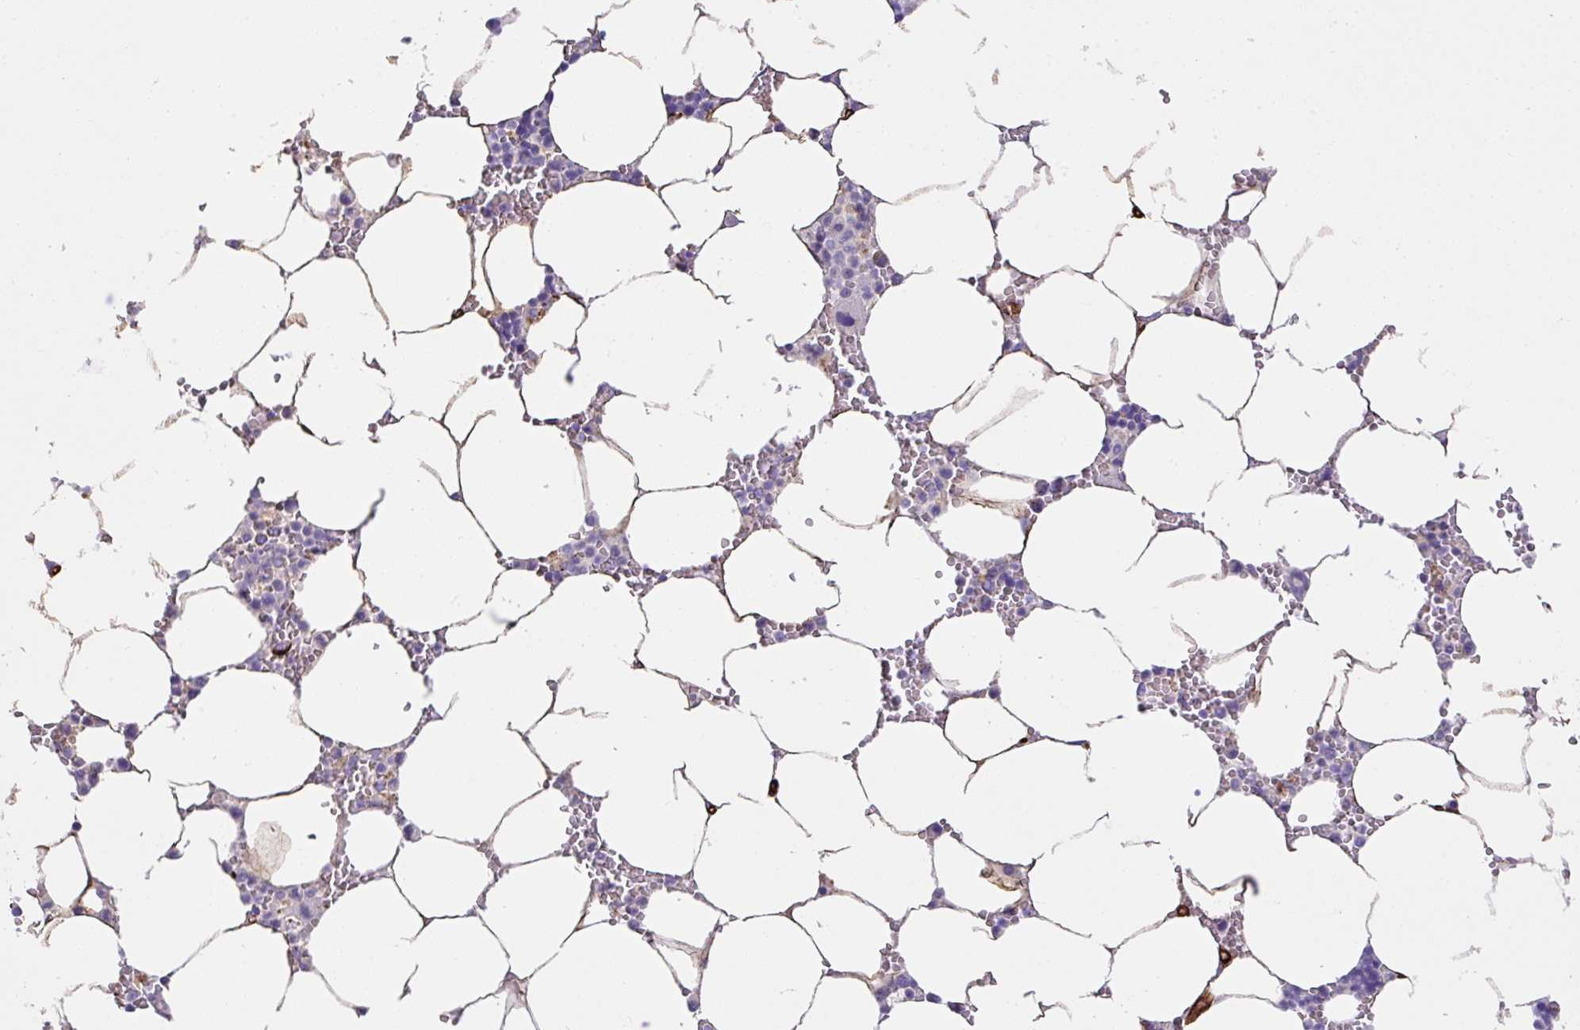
{"staining": {"intensity": "moderate", "quantity": "<25%", "location": "cytoplasmic/membranous"}, "tissue": "bone marrow", "cell_type": "Hematopoietic cells", "image_type": "normal", "snomed": [{"axis": "morphology", "description": "Normal tissue, NOS"}, {"axis": "topography", "description": "Bone marrow"}], "caption": "Bone marrow stained for a protein shows moderate cytoplasmic/membranous positivity in hematopoietic cells. The staining was performed using DAB (3,3'-diaminobenzidine) to visualize the protein expression in brown, while the nuclei were stained in blue with hematoxylin (Magnification: 20x).", "gene": "SLC25A17", "patient": {"sex": "male", "age": 70}}